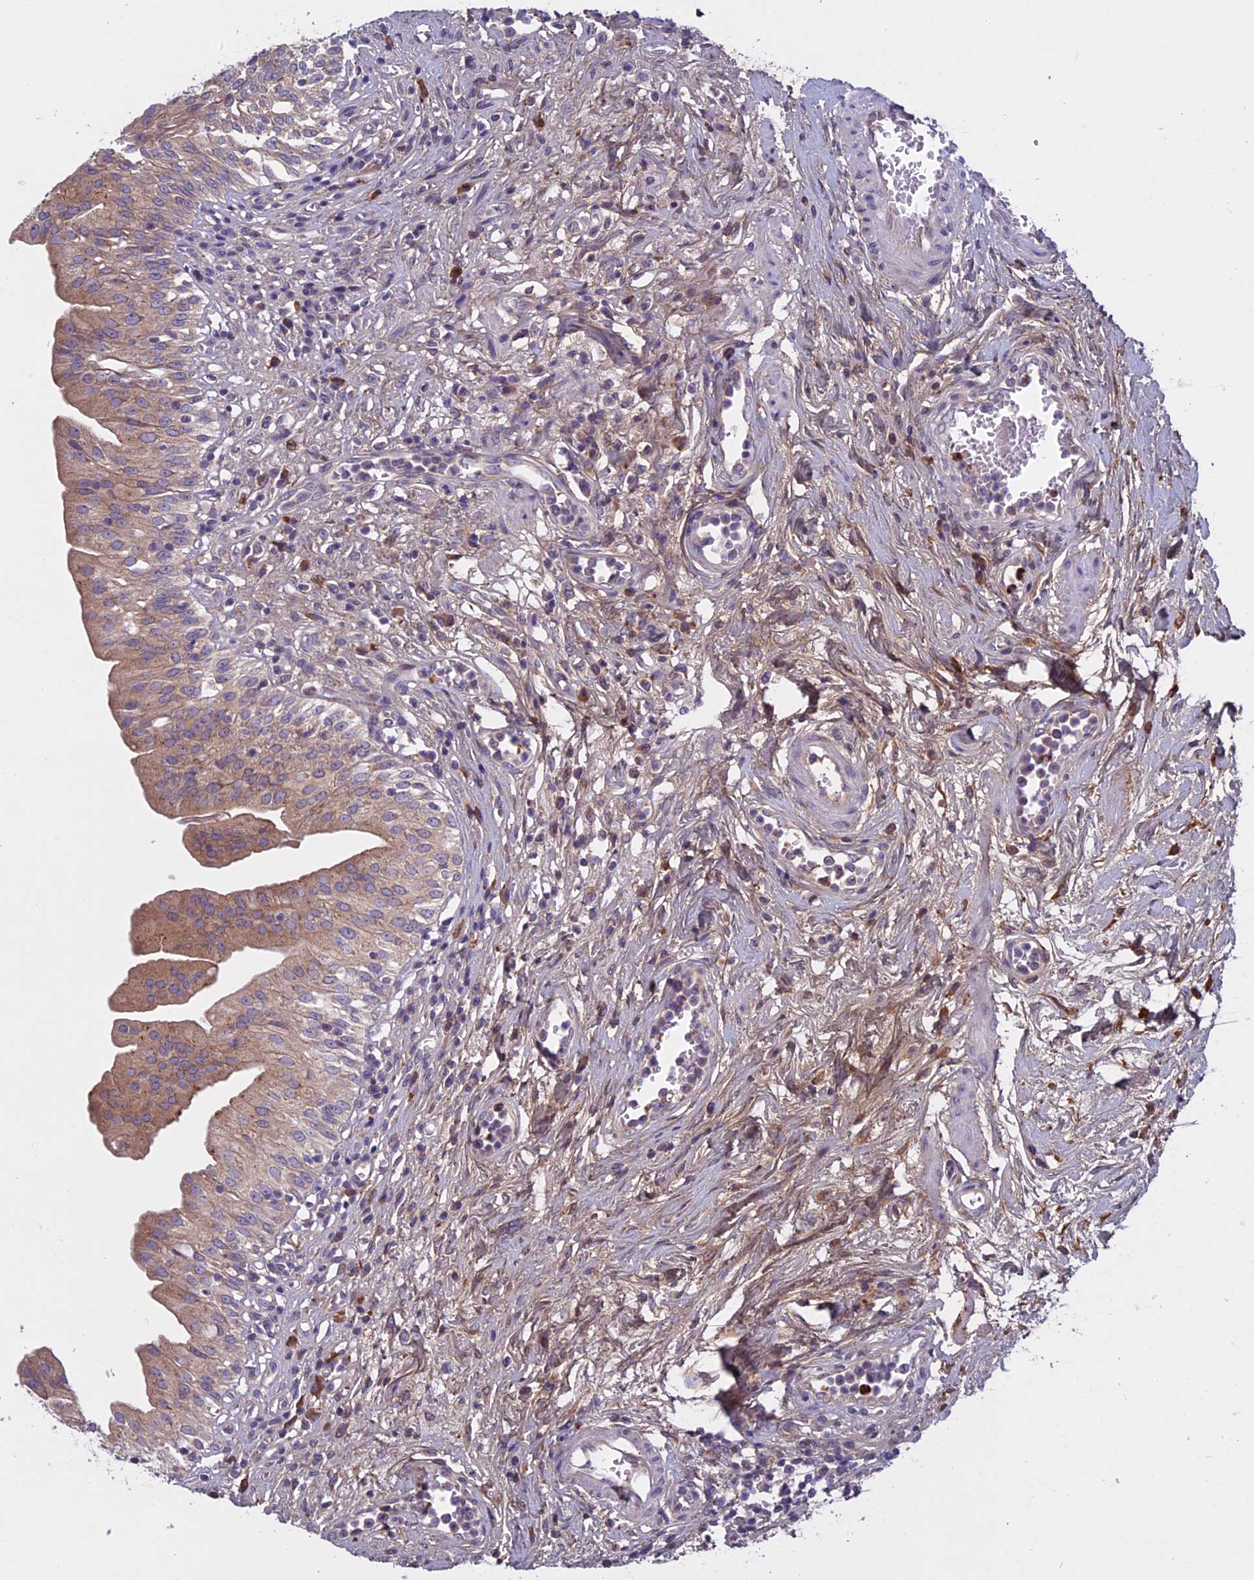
{"staining": {"intensity": "moderate", "quantity": ">75%", "location": "cytoplasmic/membranous"}, "tissue": "urinary bladder", "cell_type": "Urothelial cells", "image_type": "normal", "snomed": [{"axis": "morphology", "description": "Normal tissue, NOS"}, {"axis": "morphology", "description": "Inflammation, NOS"}, {"axis": "topography", "description": "Urinary bladder"}], "caption": "Protein expression analysis of unremarkable urinary bladder exhibits moderate cytoplasmic/membranous expression in approximately >75% of urothelial cells.", "gene": "DCTN5", "patient": {"sex": "male", "age": 63}}